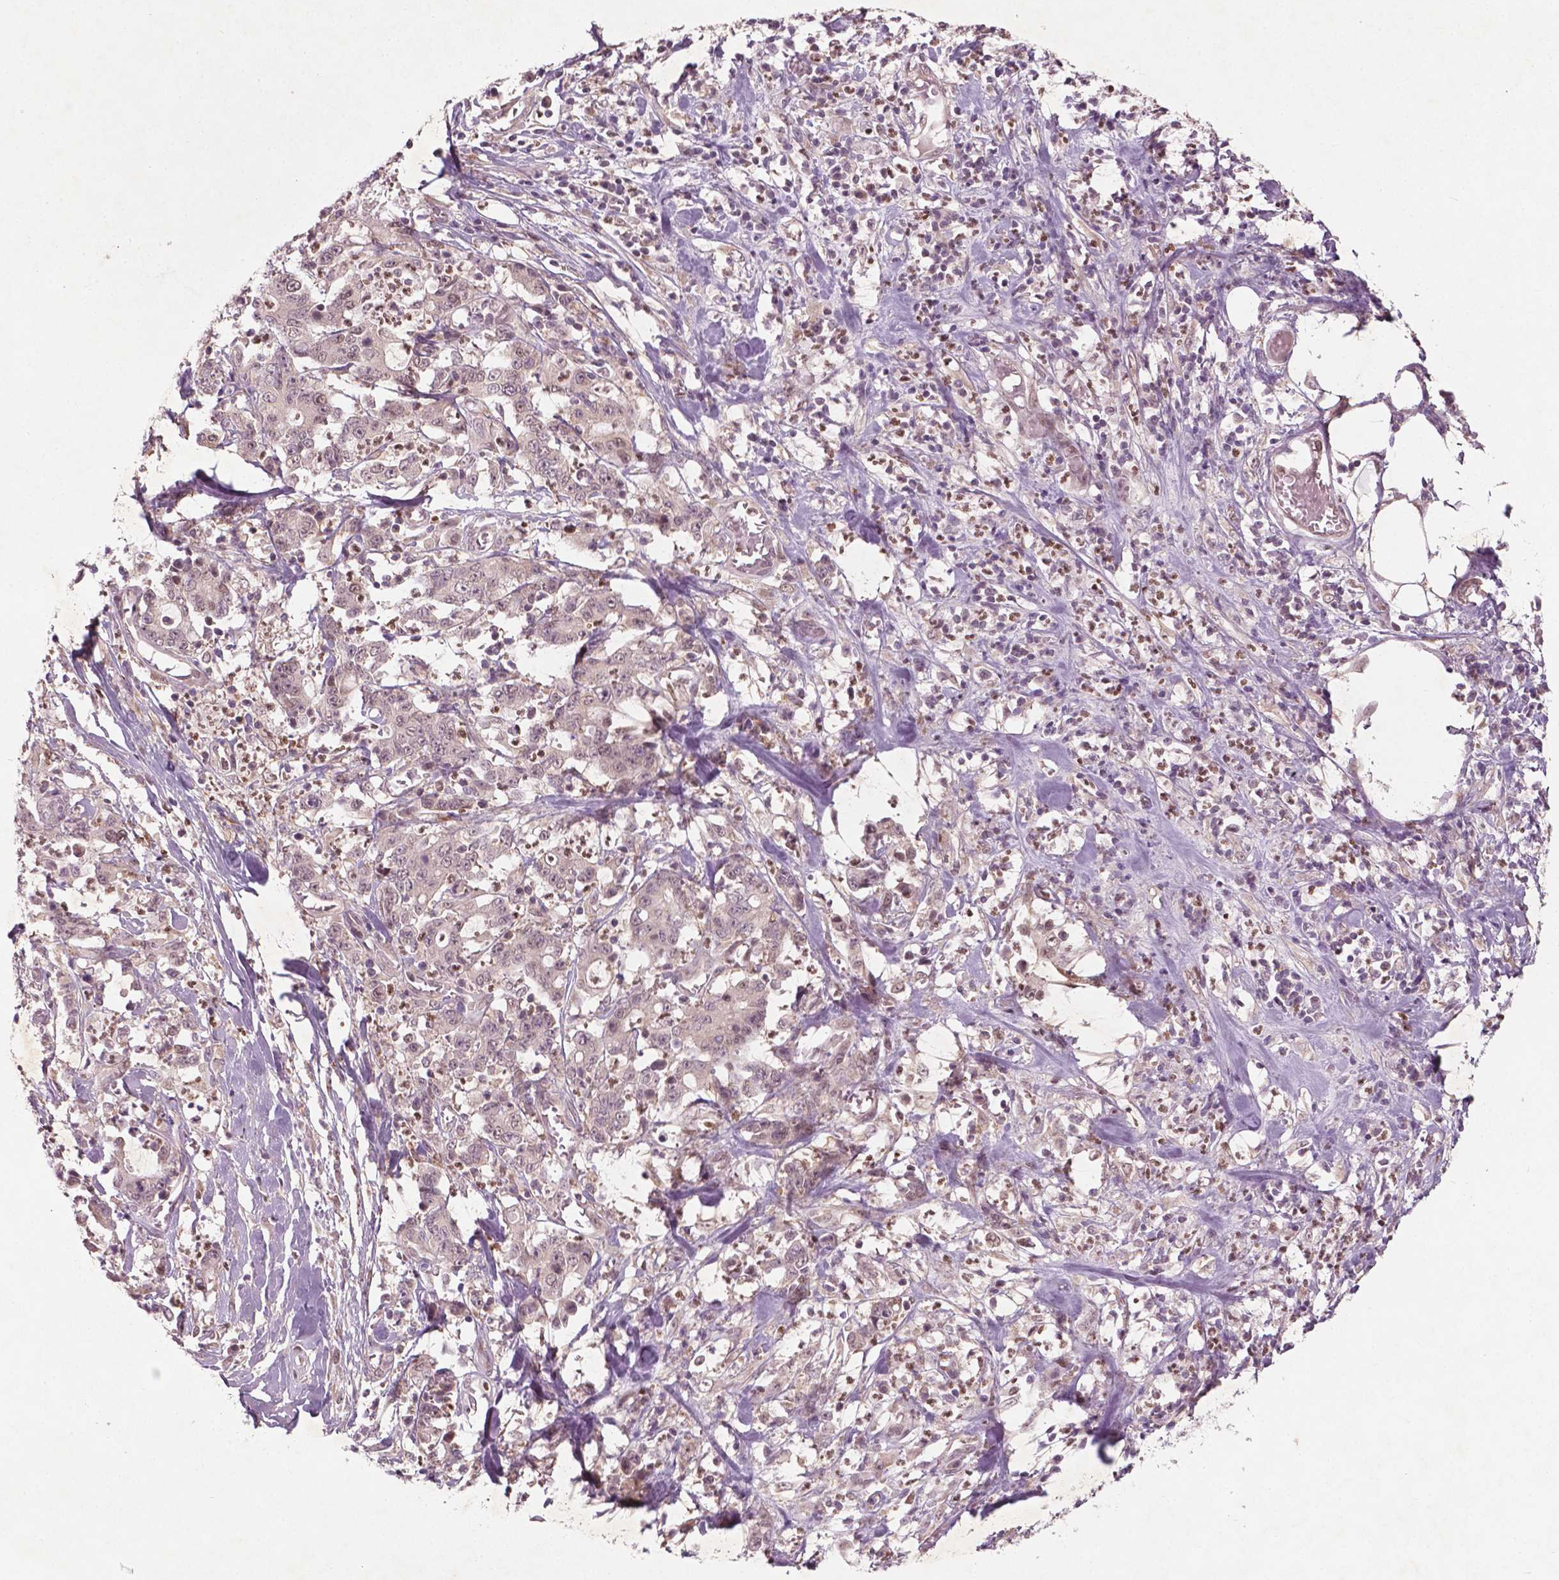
{"staining": {"intensity": "negative", "quantity": "none", "location": "none"}, "tissue": "stomach cancer", "cell_type": "Tumor cells", "image_type": "cancer", "snomed": [{"axis": "morphology", "description": "Adenocarcinoma, NOS"}, {"axis": "topography", "description": "Stomach, upper"}], "caption": "The micrograph reveals no staining of tumor cells in stomach cancer (adenocarcinoma).", "gene": "NFAT5", "patient": {"sex": "male", "age": 68}}